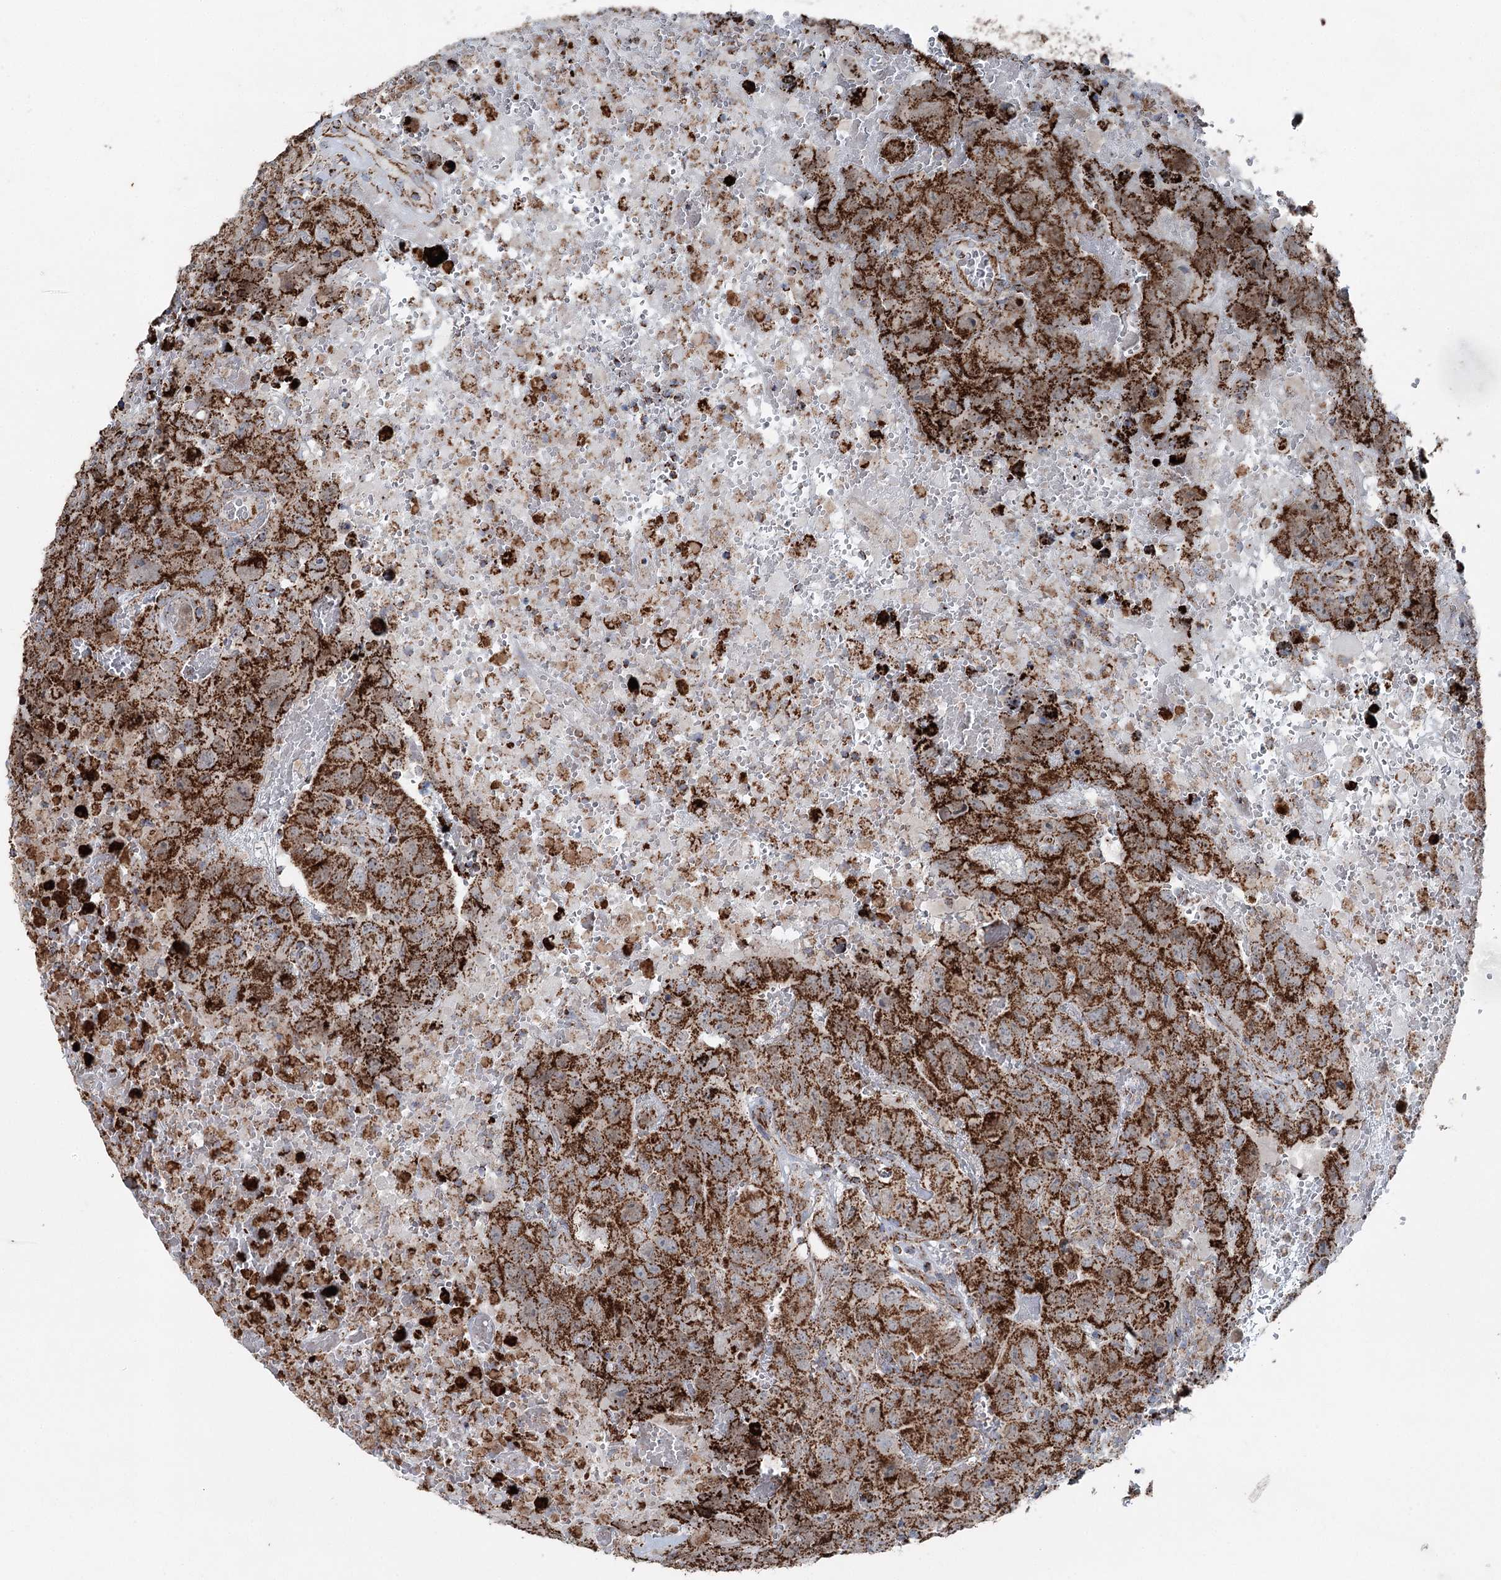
{"staining": {"intensity": "strong", "quantity": ">75%", "location": "cytoplasmic/membranous"}, "tissue": "testis cancer", "cell_type": "Tumor cells", "image_type": "cancer", "snomed": [{"axis": "morphology", "description": "Carcinoma, Embryonal, NOS"}, {"axis": "topography", "description": "Testis"}], "caption": "Immunohistochemistry (IHC) micrograph of testis embryonal carcinoma stained for a protein (brown), which exhibits high levels of strong cytoplasmic/membranous positivity in about >75% of tumor cells.", "gene": "UCN3", "patient": {"sex": "male", "age": 45}}